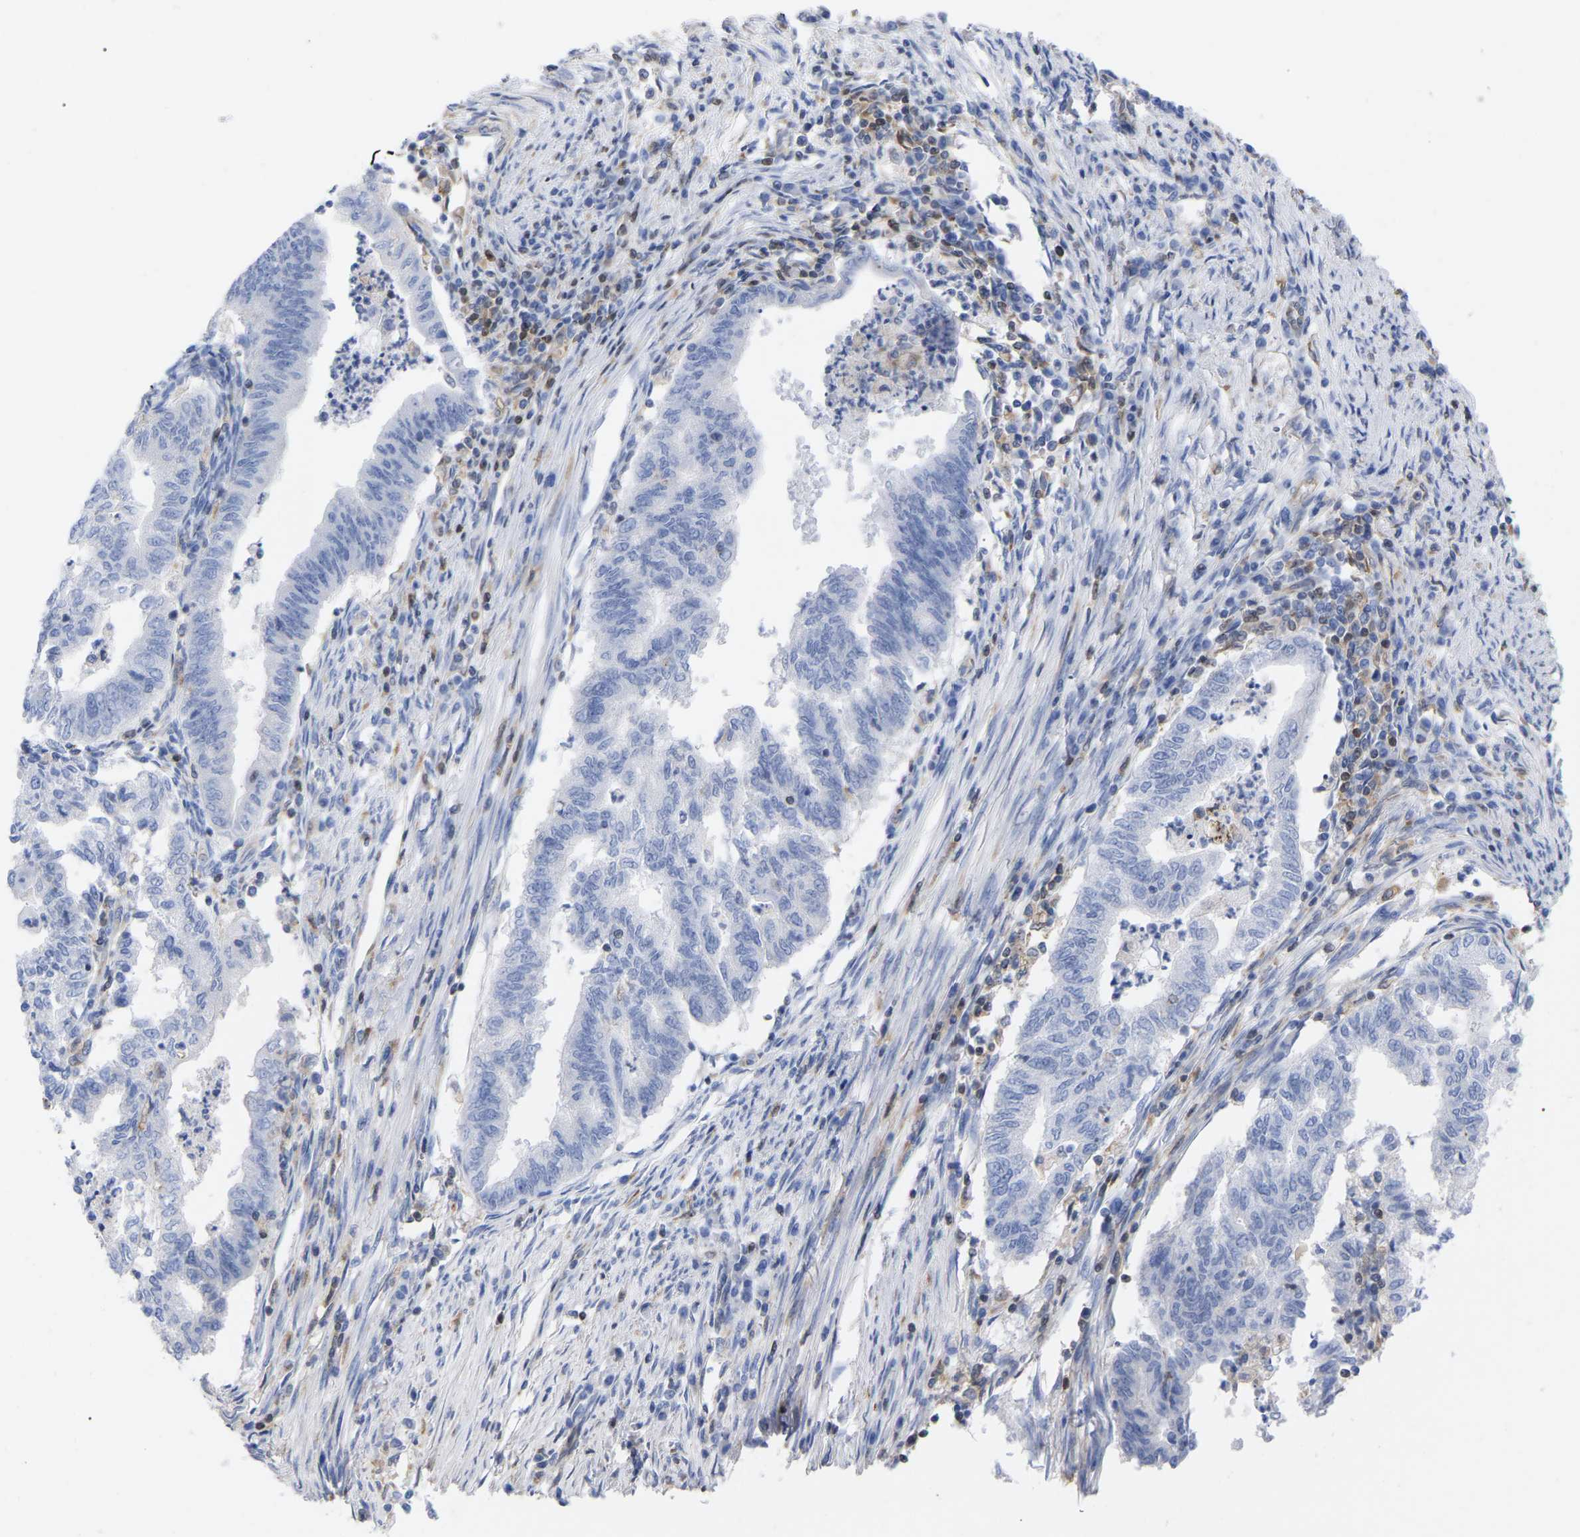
{"staining": {"intensity": "negative", "quantity": "none", "location": "none"}, "tissue": "endometrial cancer", "cell_type": "Tumor cells", "image_type": "cancer", "snomed": [{"axis": "morphology", "description": "Polyp, NOS"}, {"axis": "morphology", "description": "Adenocarcinoma, NOS"}, {"axis": "morphology", "description": "Adenoma, NOS"}, {"axis": "topography", "description": "Endometrium"}], "caption": "Immunohistochemistry micrograph of neoplastic tissue: human endometrial cancer (adenocarcinoma) stained with DAB (3,3'-diaminobenzidine) reveals no significant protein staining in tumor cells.", "gene": "GIMAP4", "patient": {"sex": "female", "age": 79}}